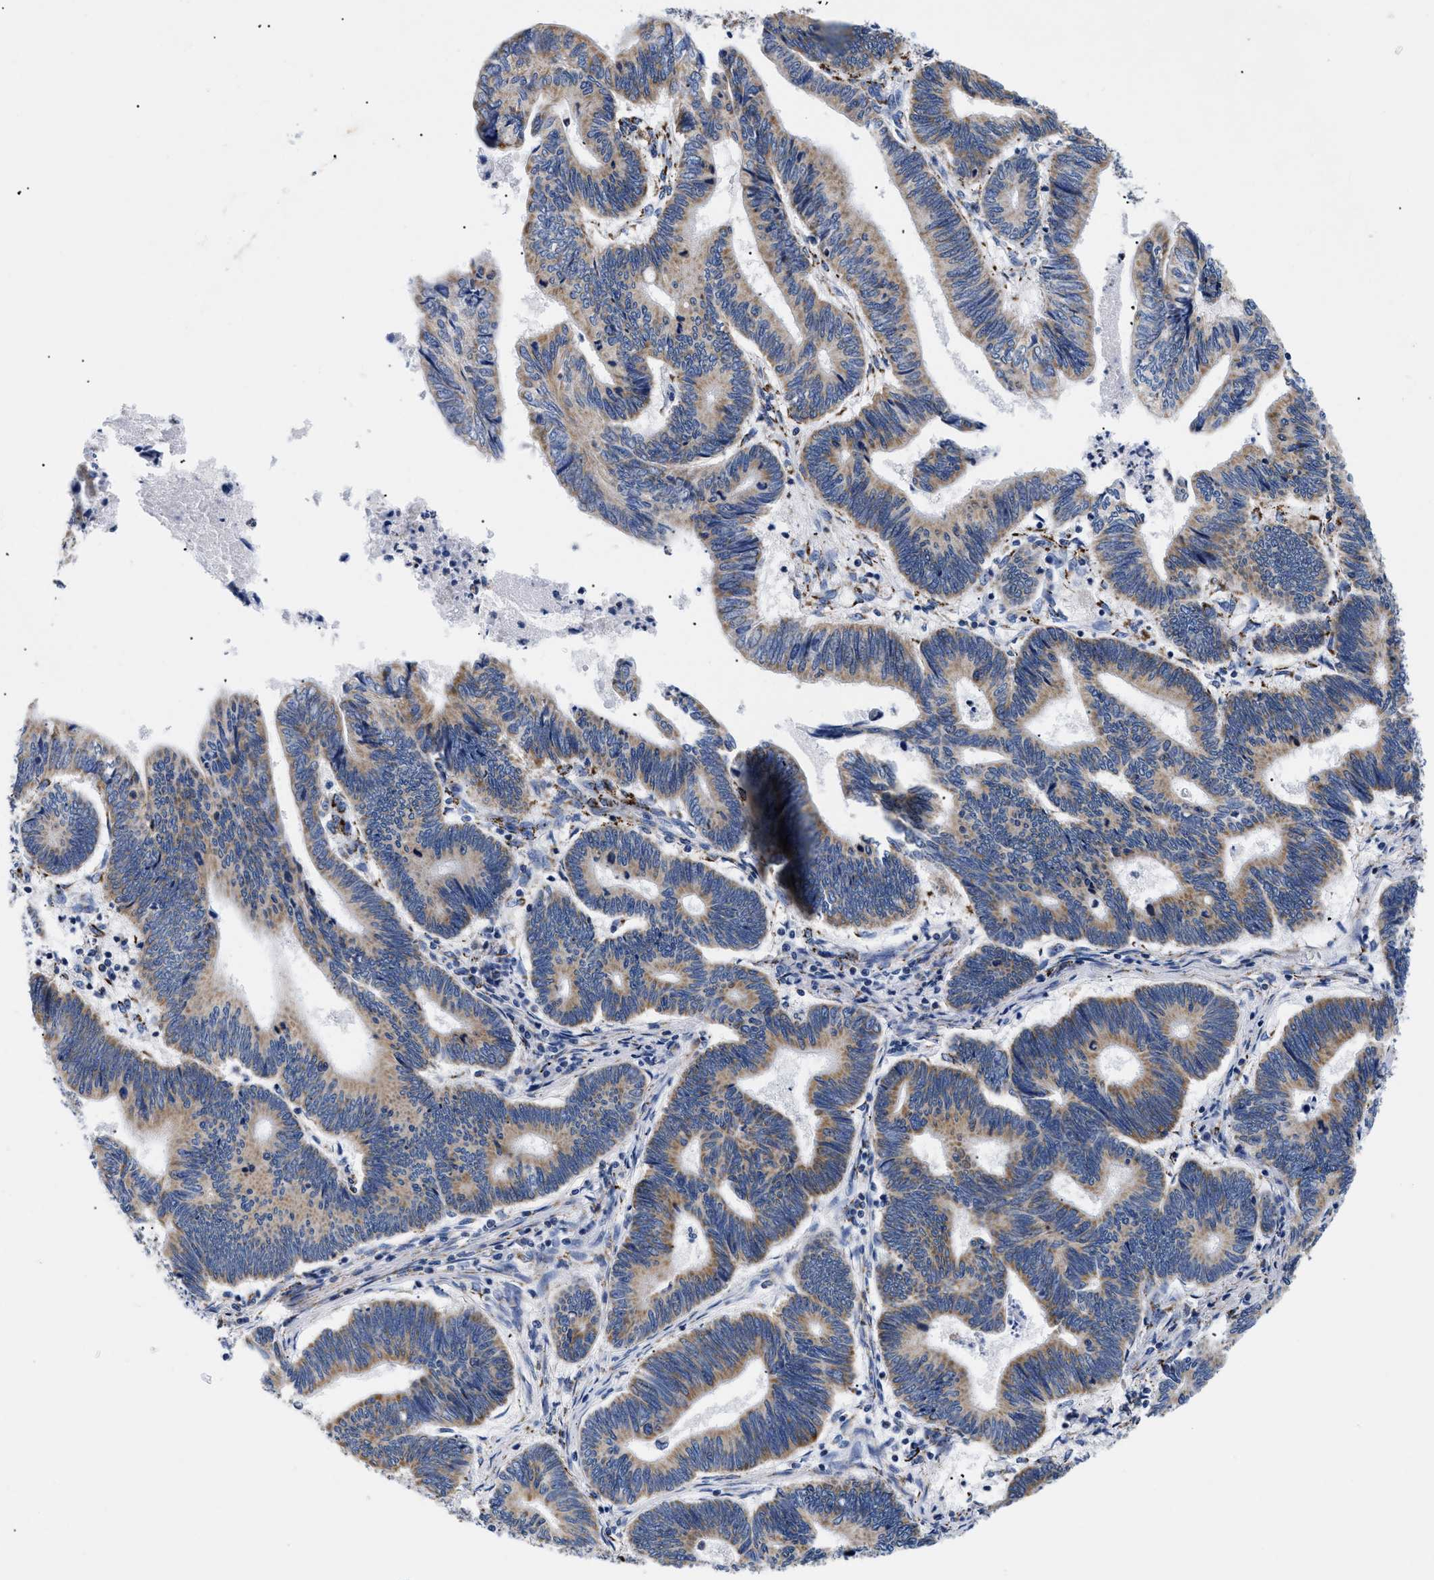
{"staining": {"intensity": "moderate", "quantity": ">75%", "location": "cytoplasmic/membranous"}, "tissue": "pancreatic cancer", "cell_type": "Tumor cells", "image_type": "cancer", "snomed": [{"axis": "morphology", "description": "Adenocarcinoma, NOS"}, {"axis": "topography", "description": "Pancreas"}], "caption": "High-magnification brightfield microscopy of adenocarcinoma (pancreatic) stained with DAB (3,3'-diaminobenzidine) (brown) and counterstained with hematoxylin (blue). tumor cells exhibit moderate cytoplasmic/membranous positivity is appreciated in about>75% of cells.", "gene": "GPR149", "patient": {"sex": "female", "age": 70}}